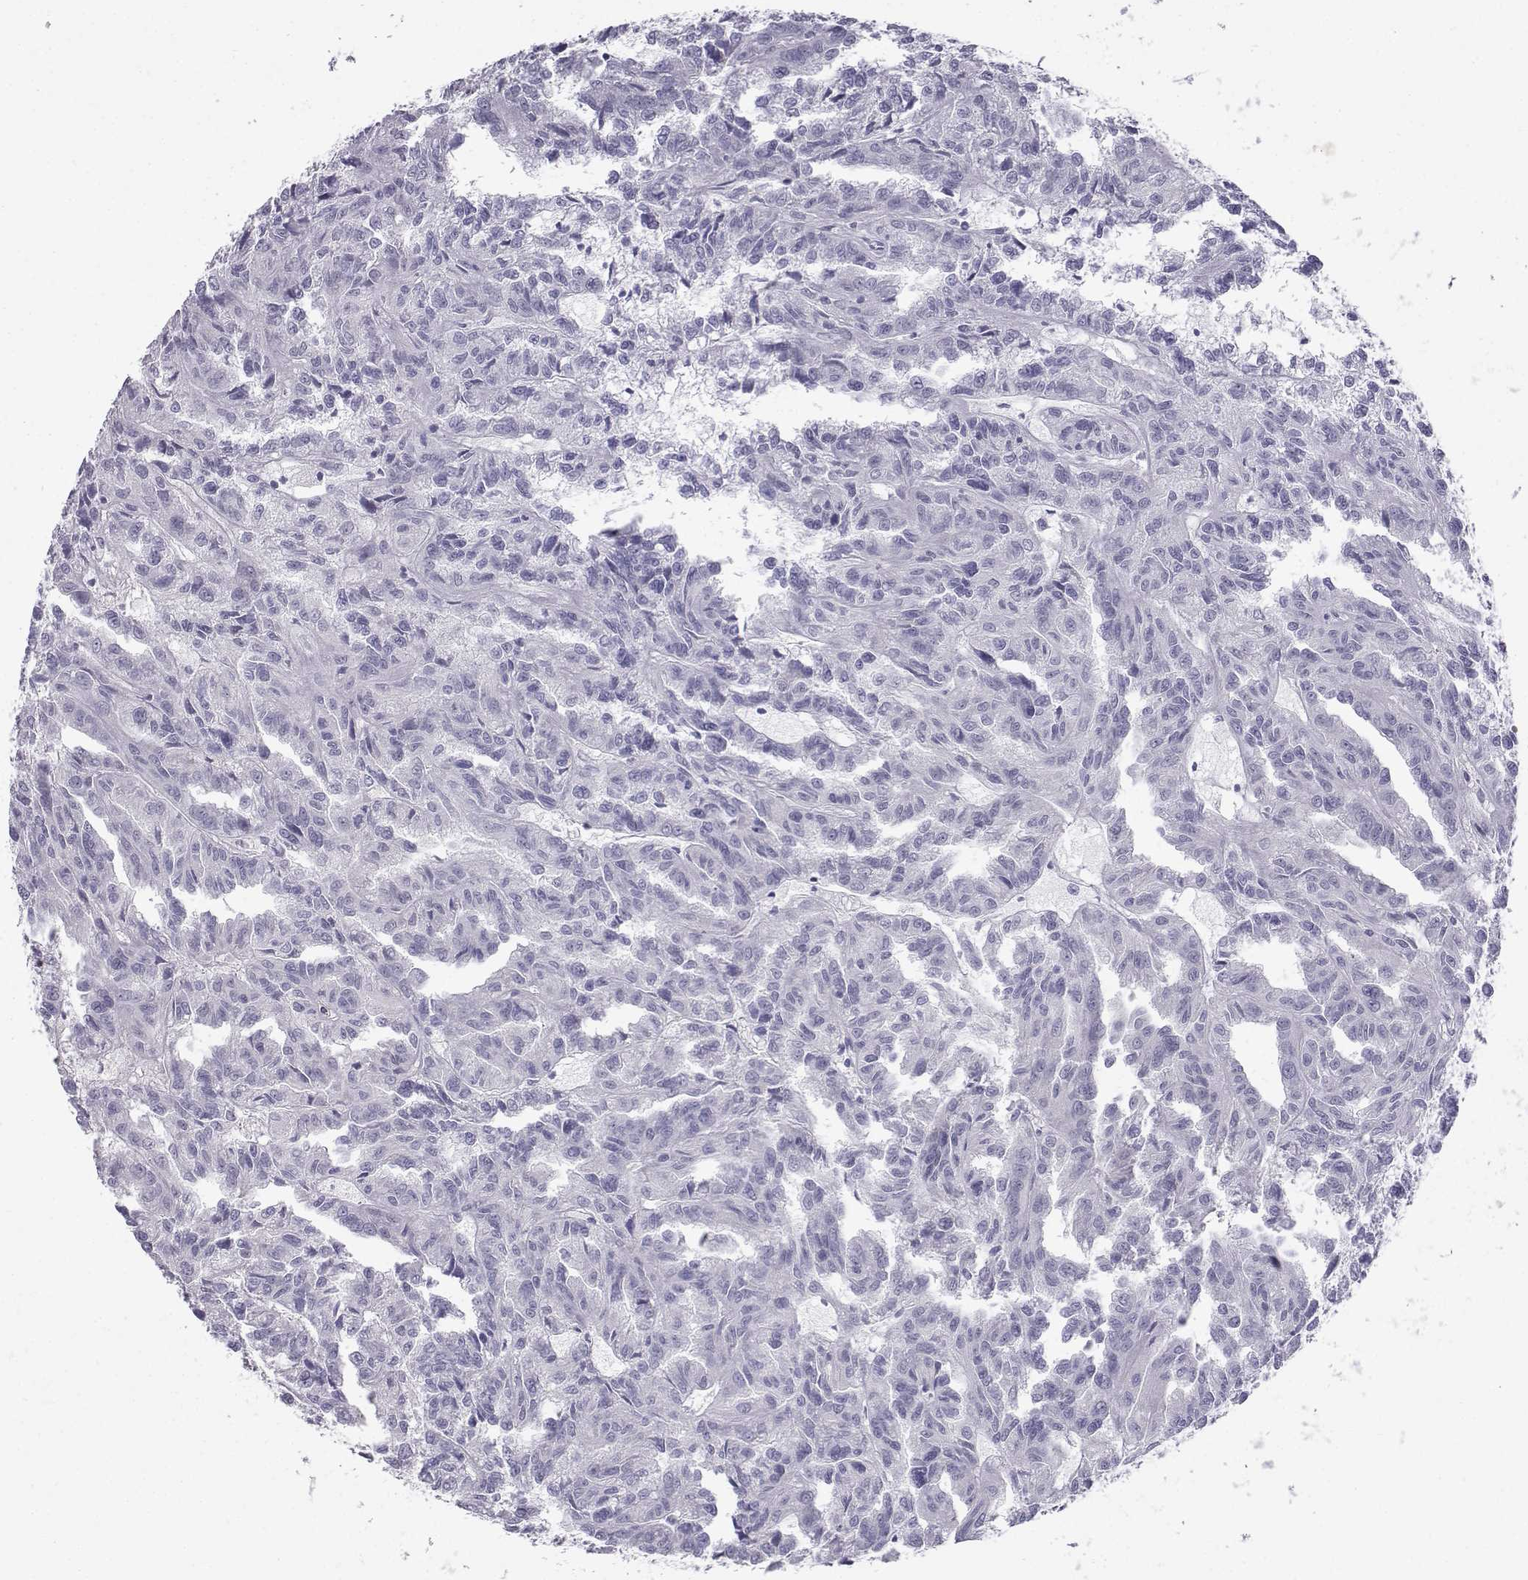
{"staining": {"intensity": "negative", "quantity": "none", "location": "none"}, "tissue": "renal cancer", "cell_type": "Tumor cells", "image_type": "cancer", "snomed": [{"axis": "morphology", "description": "Adenocarcinoma, NOS"}, {"axis": "topography", "description": "Kidney"}], "caption": "Tumor cells are negative for protein expression in human renal adenocarcinoma.", "gene": "PCSK1N", "patient": {"sex": "male", "age": 79}}